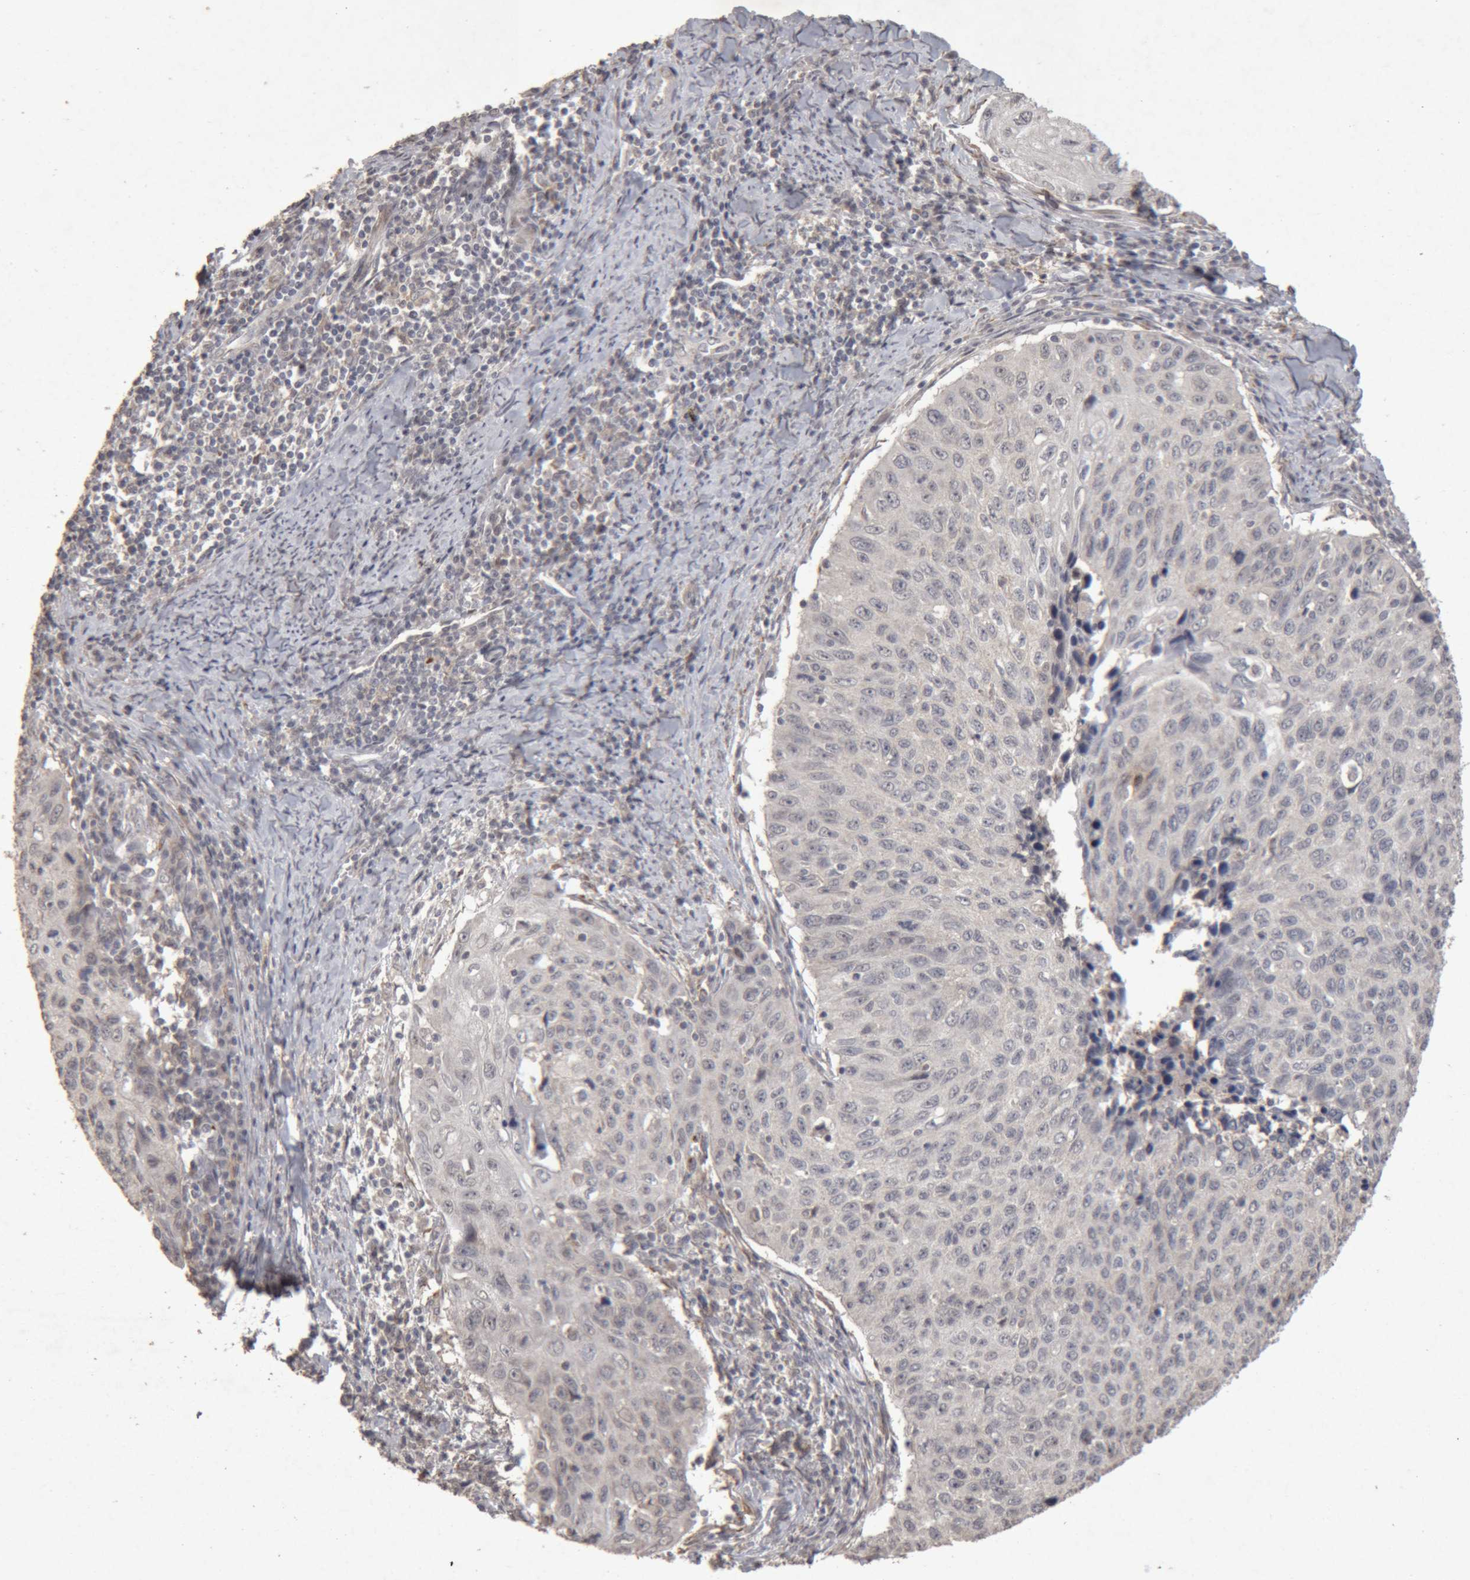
{"staining": {"intensity": "negative", "quantity": "none", "location": "none"}, "tissue": "cervical cancer", "cell_type": "Tumor cells", "image_type": "cancer", "snomed": [{"axis": "morphology", "description": "Squamous cell carcinoma, NOS"}, {"axis": "topography", "description": "Cervix"}], "caption": "The IHC histopathology image has no significant expression in tumor cells of cervical squamous cell carcinoma tissue.", "gene": "MEP1A", "patient": {"sex": "female", "age": 53}}